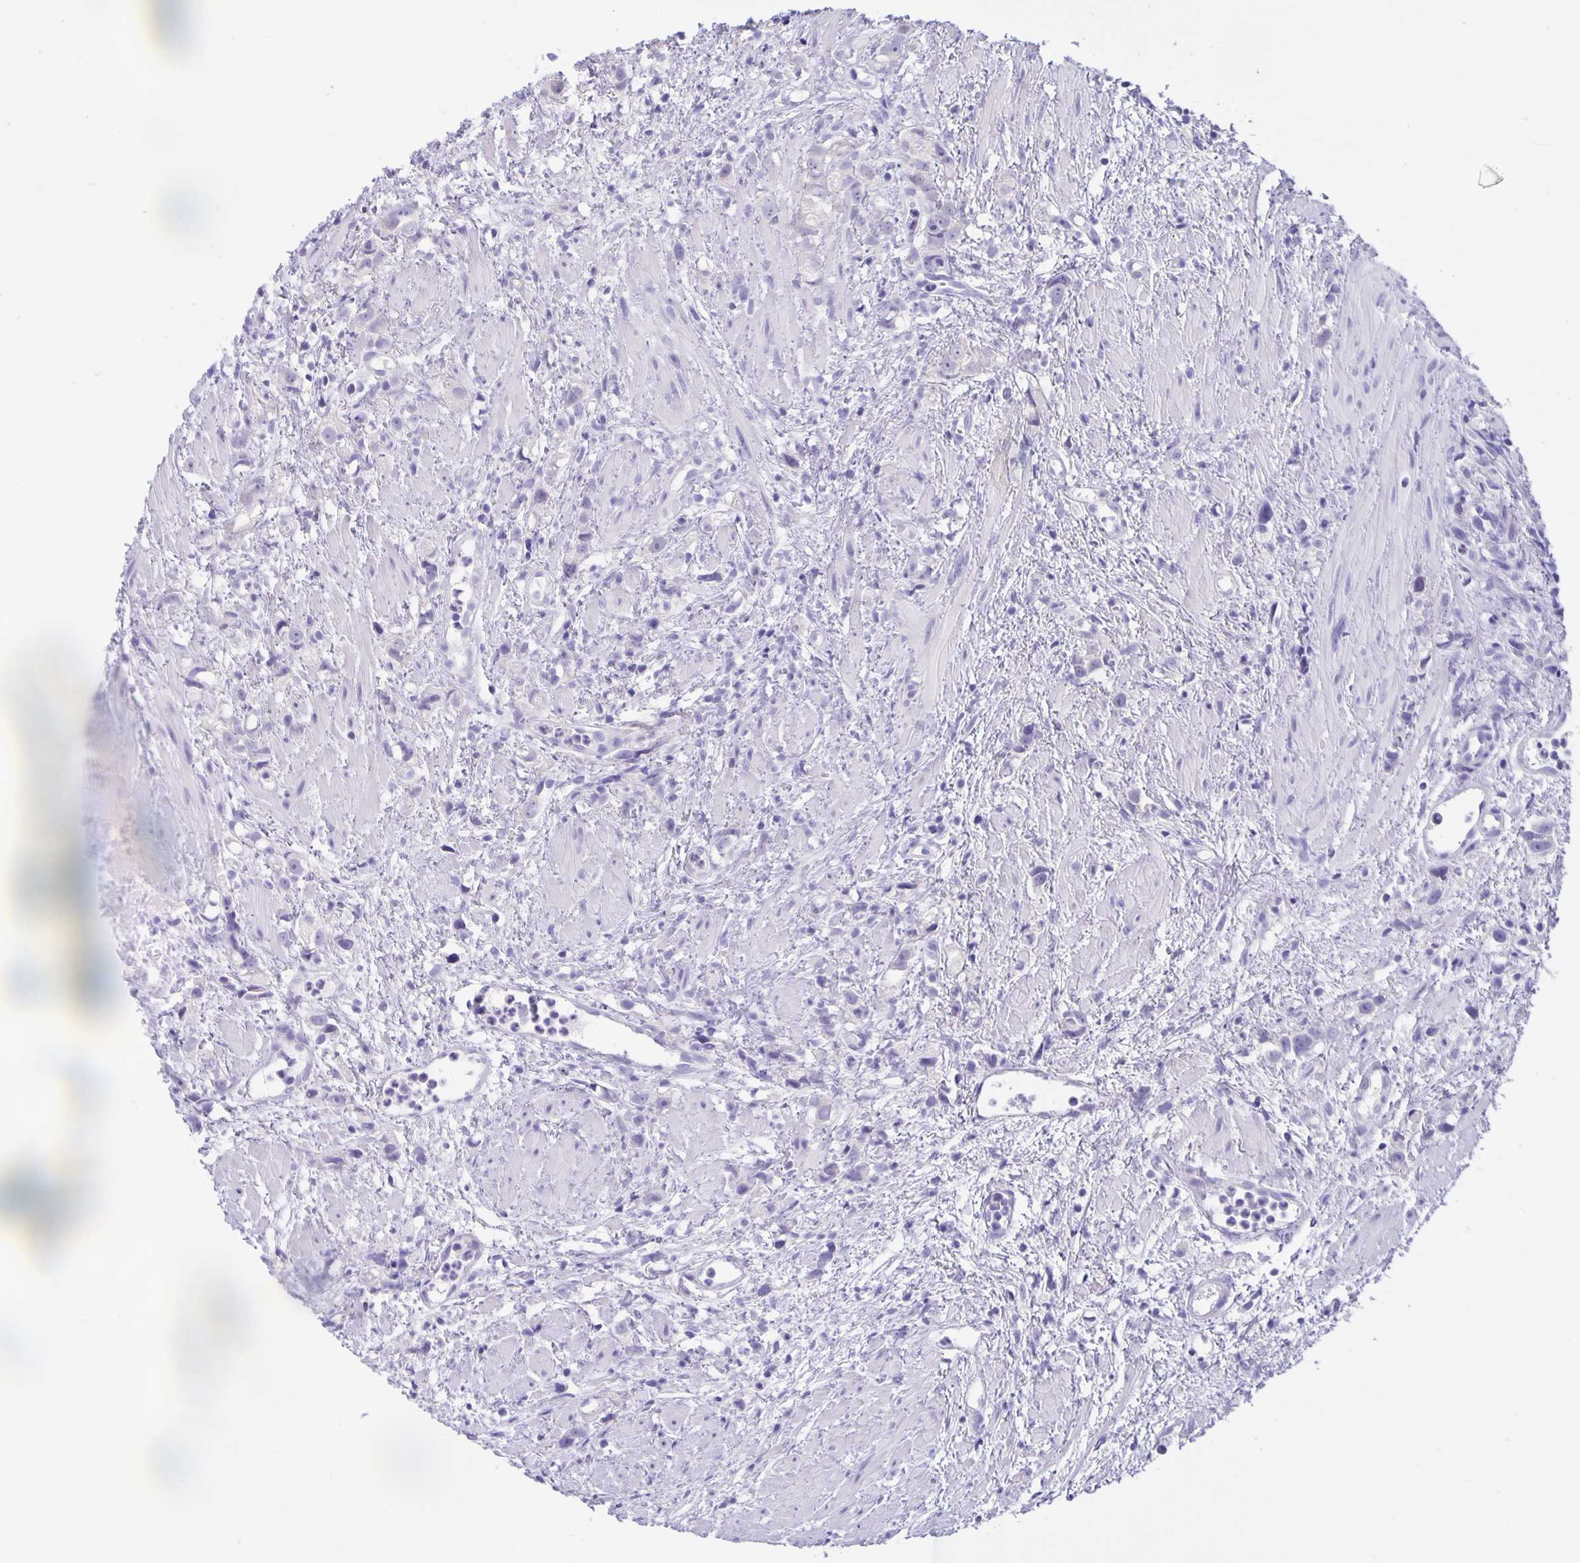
{"staining": {"intensity": "negative", "quantity": "none", "location": "none"}, "tissue": "prostate cancer", "cell_type": "Tumor cells", "image_type": "cancer", "snomed": [{"axis": "morphology", "description": "Adenocarcinoma, High grade"}, {"axis": "topography", "description": "Prostate"}], "caption": "IHC of prostate cancer displays no expression in tumor cells. The staining is performed using DAB brown chromogen with nuclei counter-stained in using hematoxylin.", "gene": "ERMN", "patient": {"sex": "male", "age": 75}}